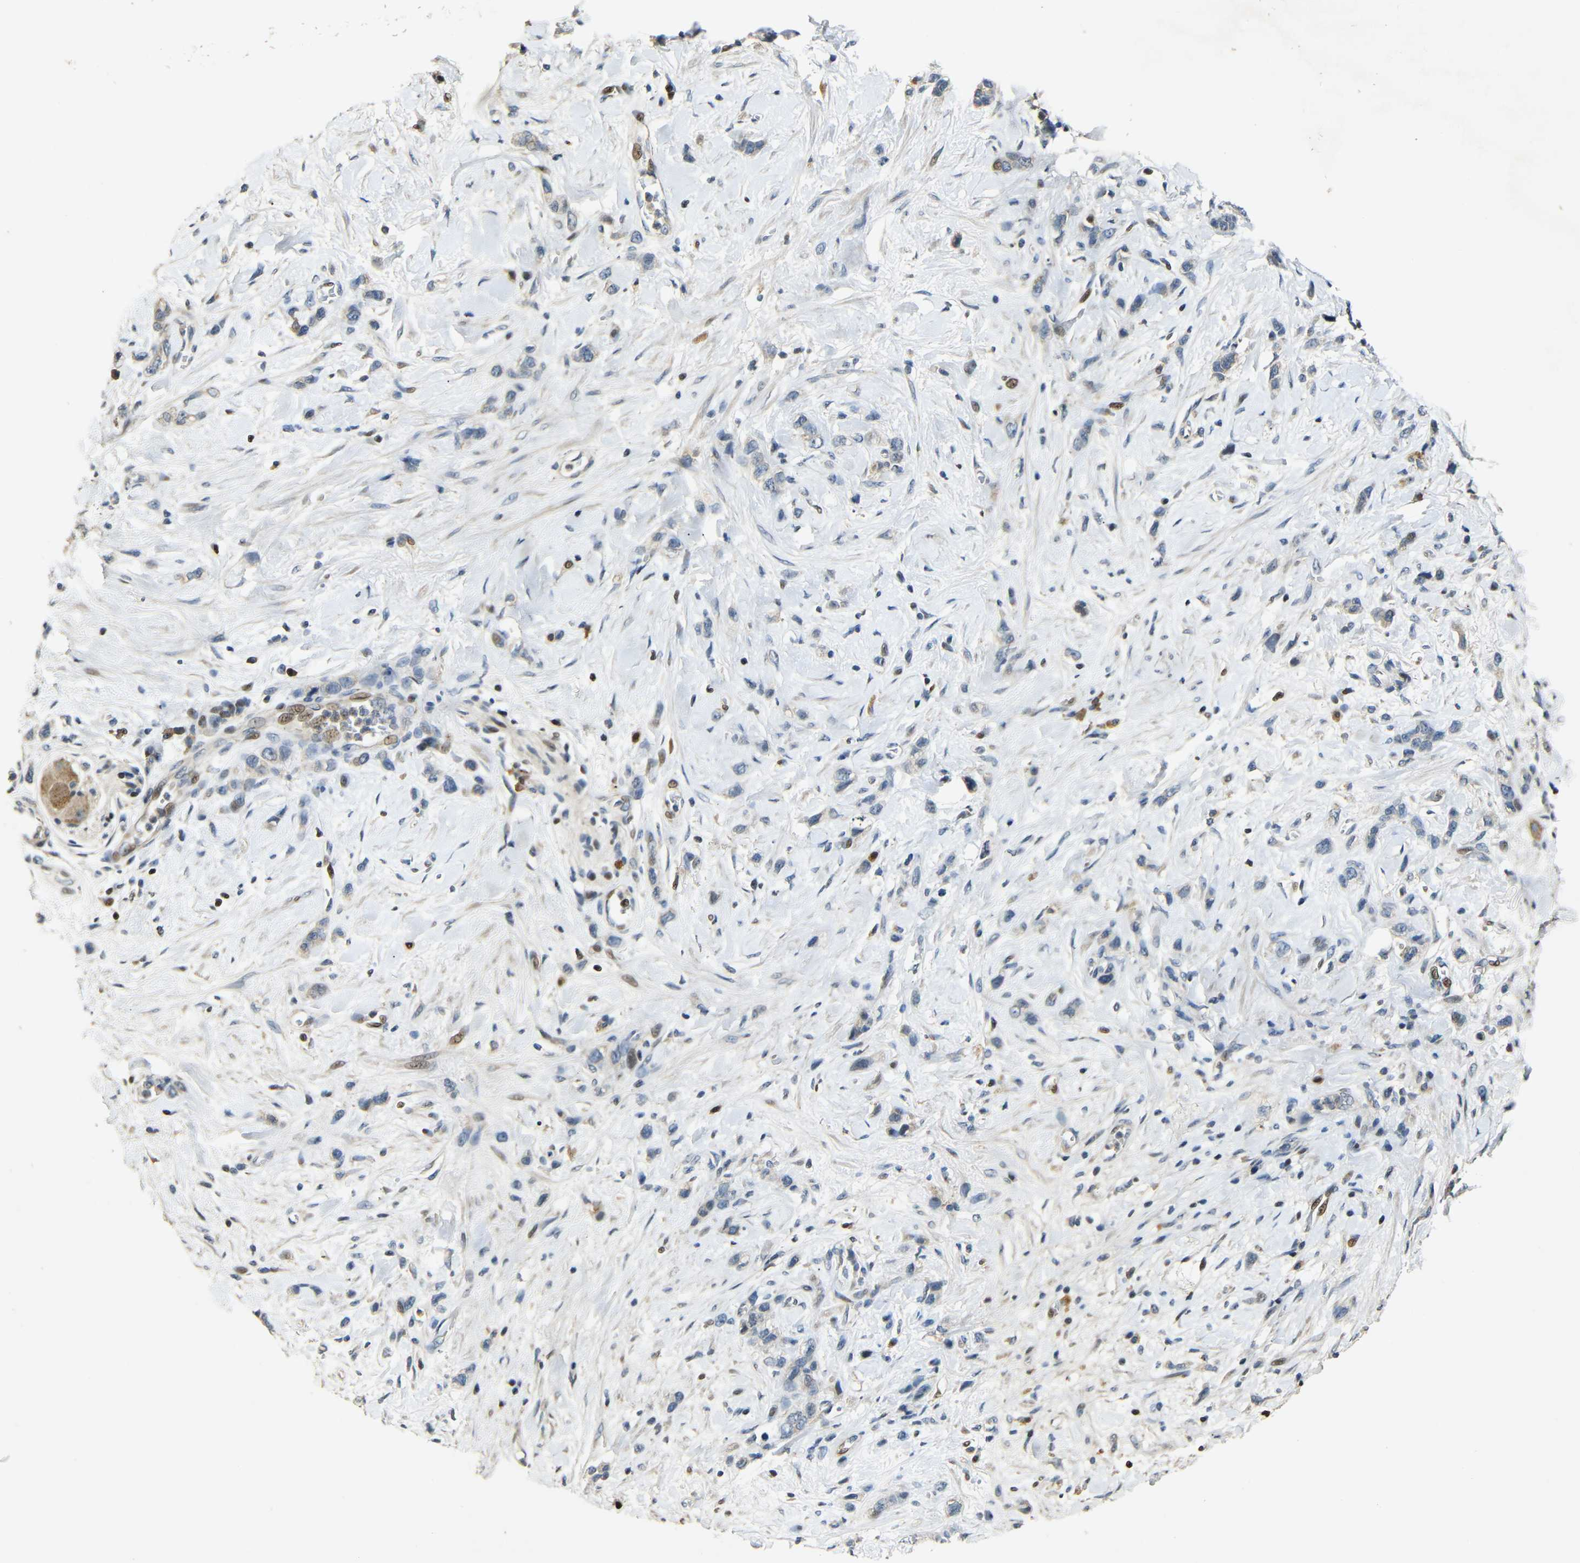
{"staining": {"intensity": "weak", "quantity": "25%-75%", "location": "cytoplasmic/membranous"}, "tissue": "stomach cancer", "cell_type": "Tumor cells", "image_type": "cancer", "snomed": [{"axis": "morphology", "description": "Adenocarcinoma, NOS"}, {"axis": "morphology", "description": "Adenocarcinoma, High grade"}, {"axis": "topography", "description": "Stomach, upper"}, {"axis": "topography", "description": "Stomach, lower"}], "caption": "Human stomach cancer stained with a protein marker reveals weak staining in tumor cells.", "gene": "KAZALD1", "patient": {"sex": "female", "age": 65}}